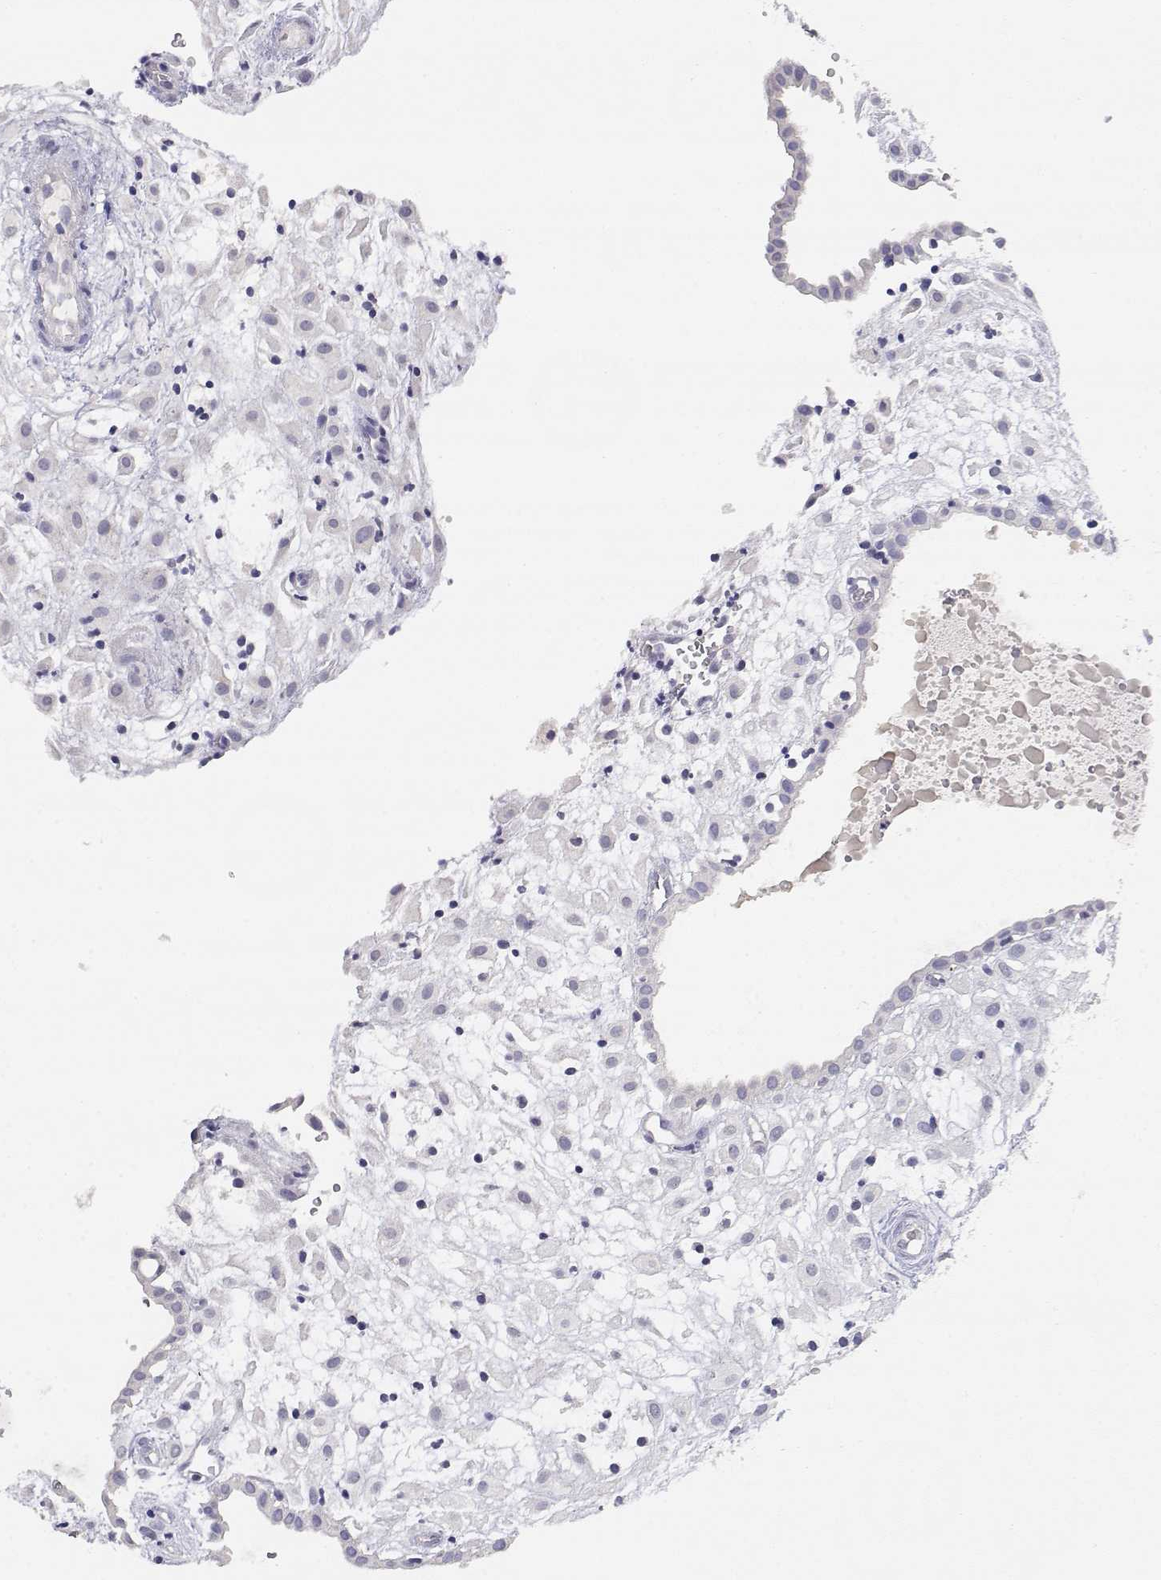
{"staining": {"intensity": "negative", "quantity": "none", "location": "none"}, "tissue": "placenta", "cell_type": "Decidual cells", "image_type": "normal", "snomed": [{"axis": "morphology", "description": "Normal tissue, NOS"}, {"axis": "topography", "description": "Placenta"}], "caption": "An immunohistochemistry photomicrograph of unremarkable placenta is shown. There is no staining in decidual cells of placenta.", "gene": "ADA", "patient": {"sex": "female", "age": 24}}